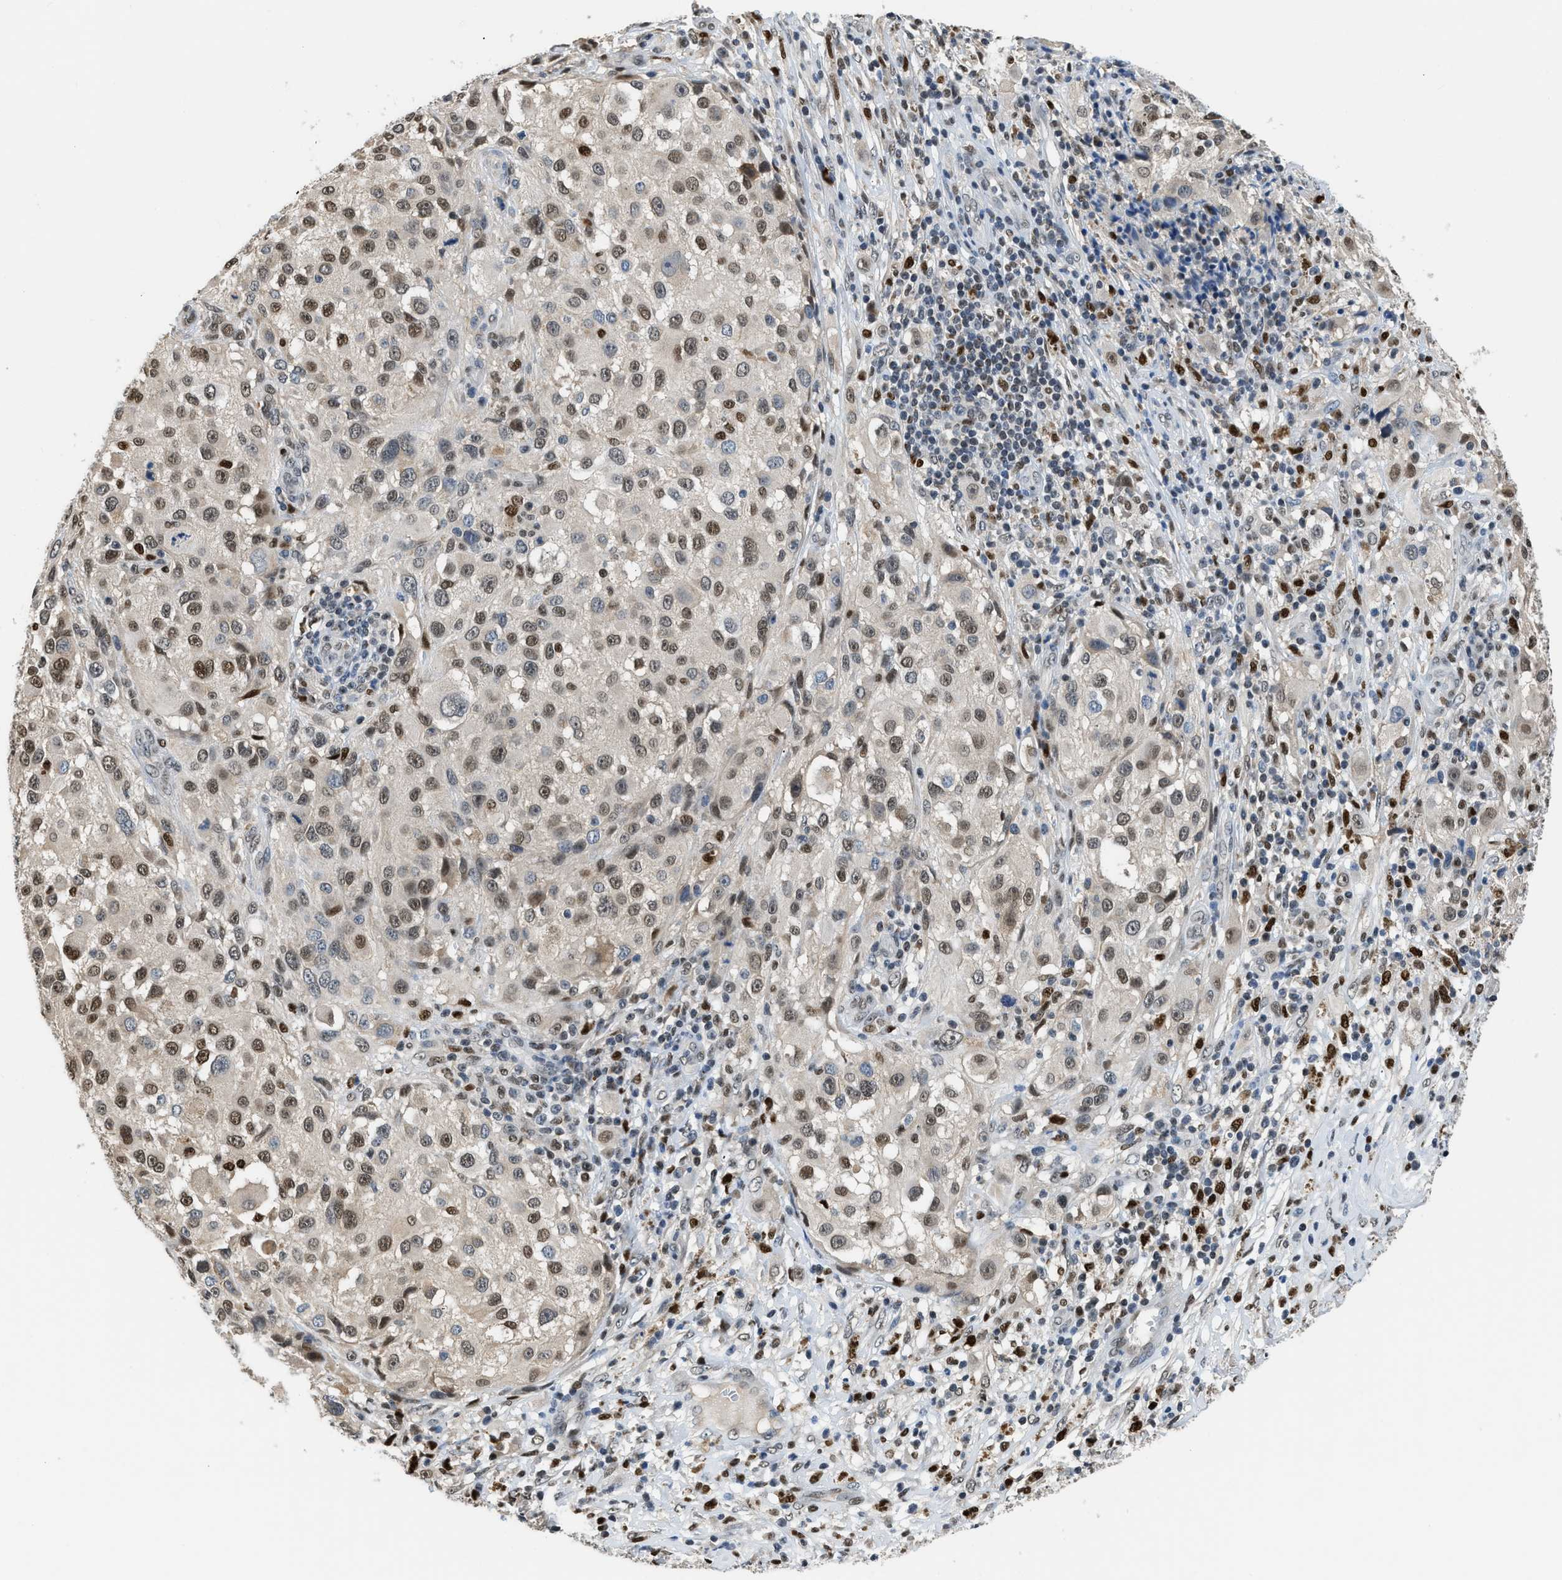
{"staining": {"intensity": "moderate", "quantity": "25%-75%", "location": "nuclear"}, "tissue": "melanoma", "cell_type": "Tumor cells", "image_type": "cancer", "snomed": [{"axis": "morphology", "description": "Necrosis, NOS"}, {"axis": "morphology", "description": "Malignant melanoma, NOS"}, {"axis": "topography", "description": "Skin"}], "caption": "This photomicrograph exhibits immunohistochemistry staining of malignant melanoma, with medium moderate nuclear expression in approximately 25%-75% of tumor cells.", "gene": "ALX1", "patient": {"sex": "female", "age": 87}}